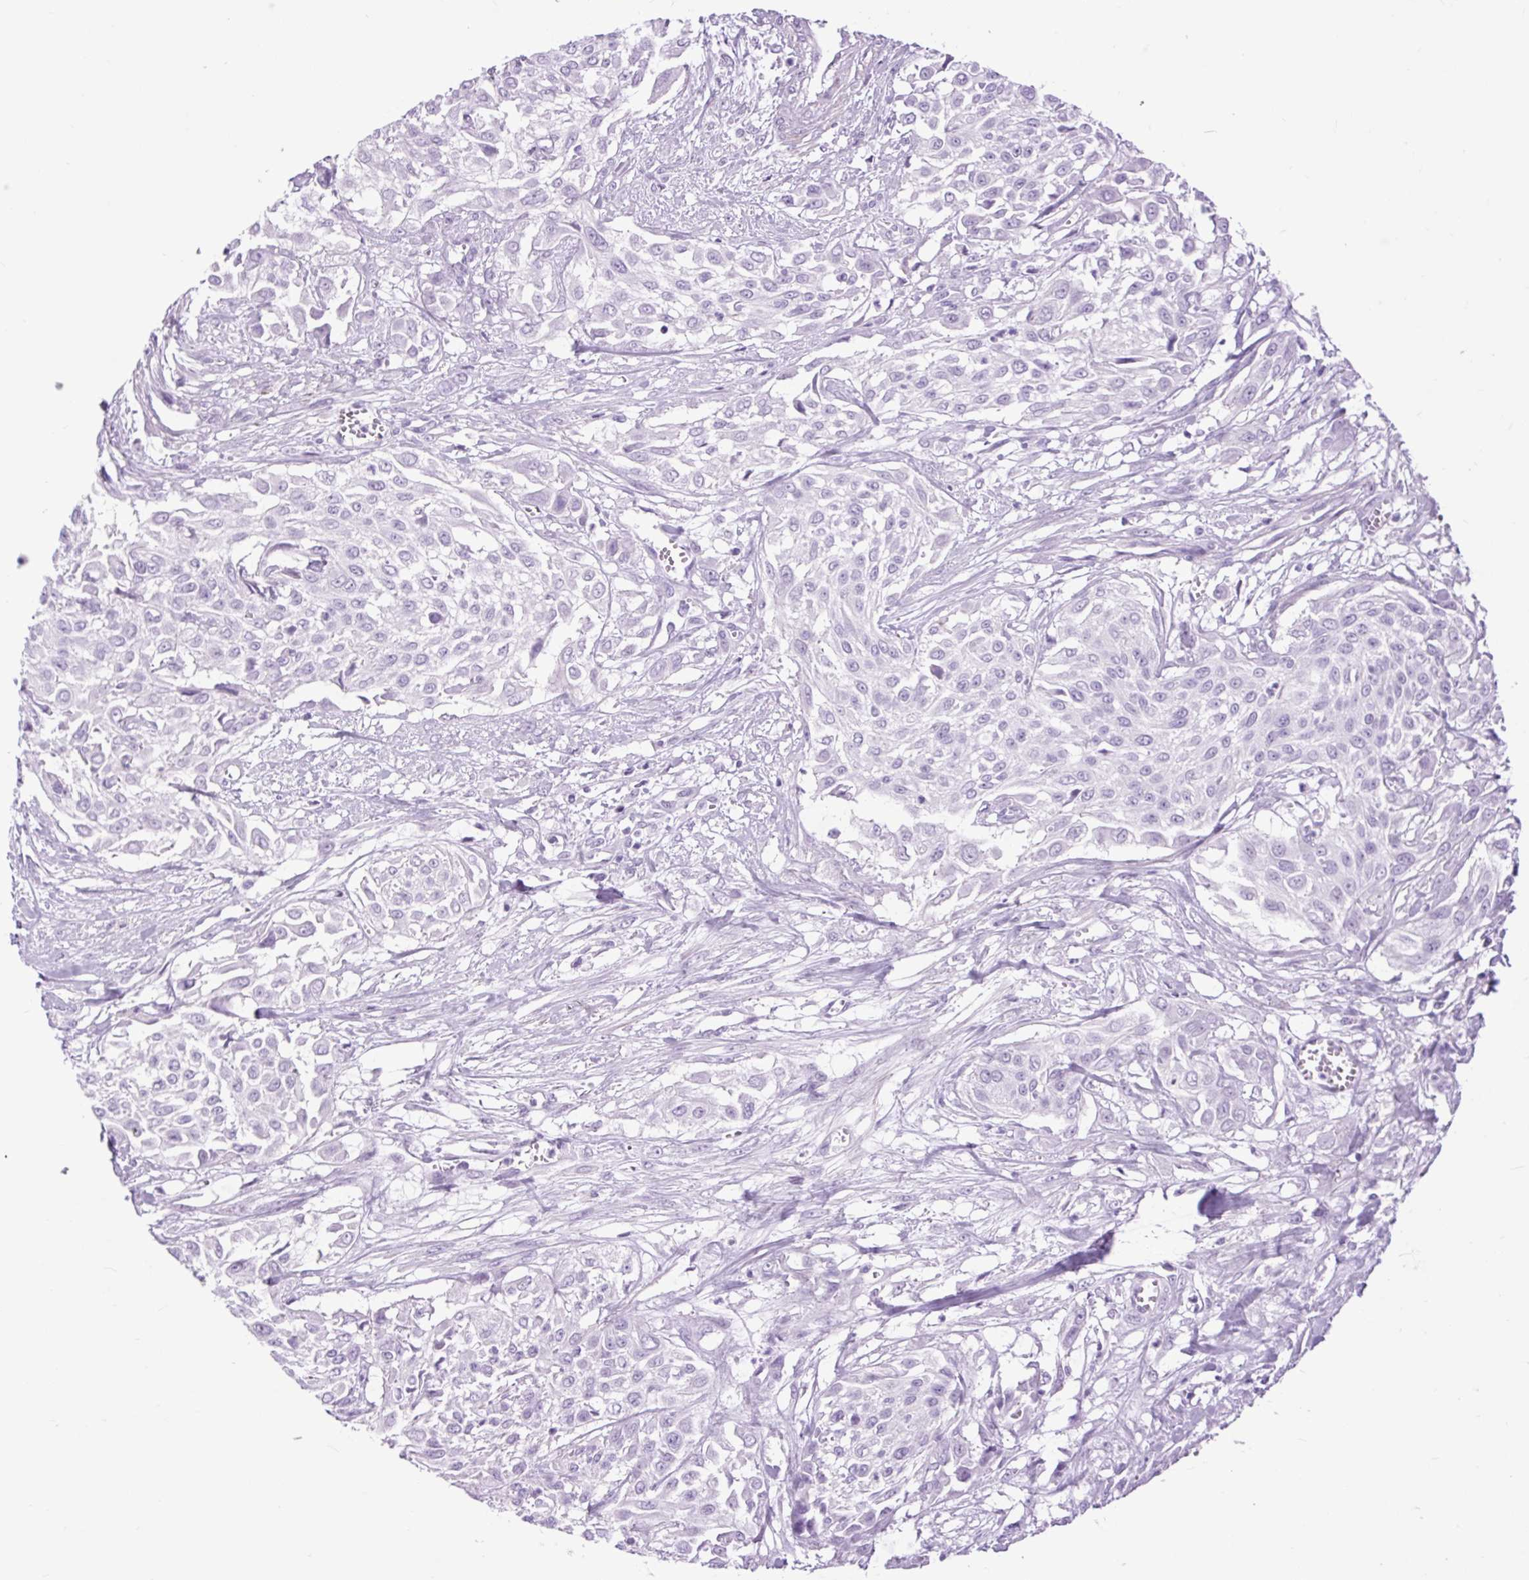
{"staining": {"intensity": "negative", "quantity": "none", "location": "none"}, "tissue": "urothelial cancer", "cell_type": "Tumor cells", "image_type": "cancer", "snomed": [{"axis": "morphology", "description": "Urothelial carcinoma, High grade"}, {"axis": "topography", "description": "Urinary bladder"}], "caption": "DAB immunohistochemical staining of high-grade urothelial carcinoma displays no significant staining in tumor cells. (DAB (3,3'-diaminobenzidine) immunohistochemistry (IHC), high magnification).", "gene": "DPP6", "patient": {"sex": "male", "age": 57}}